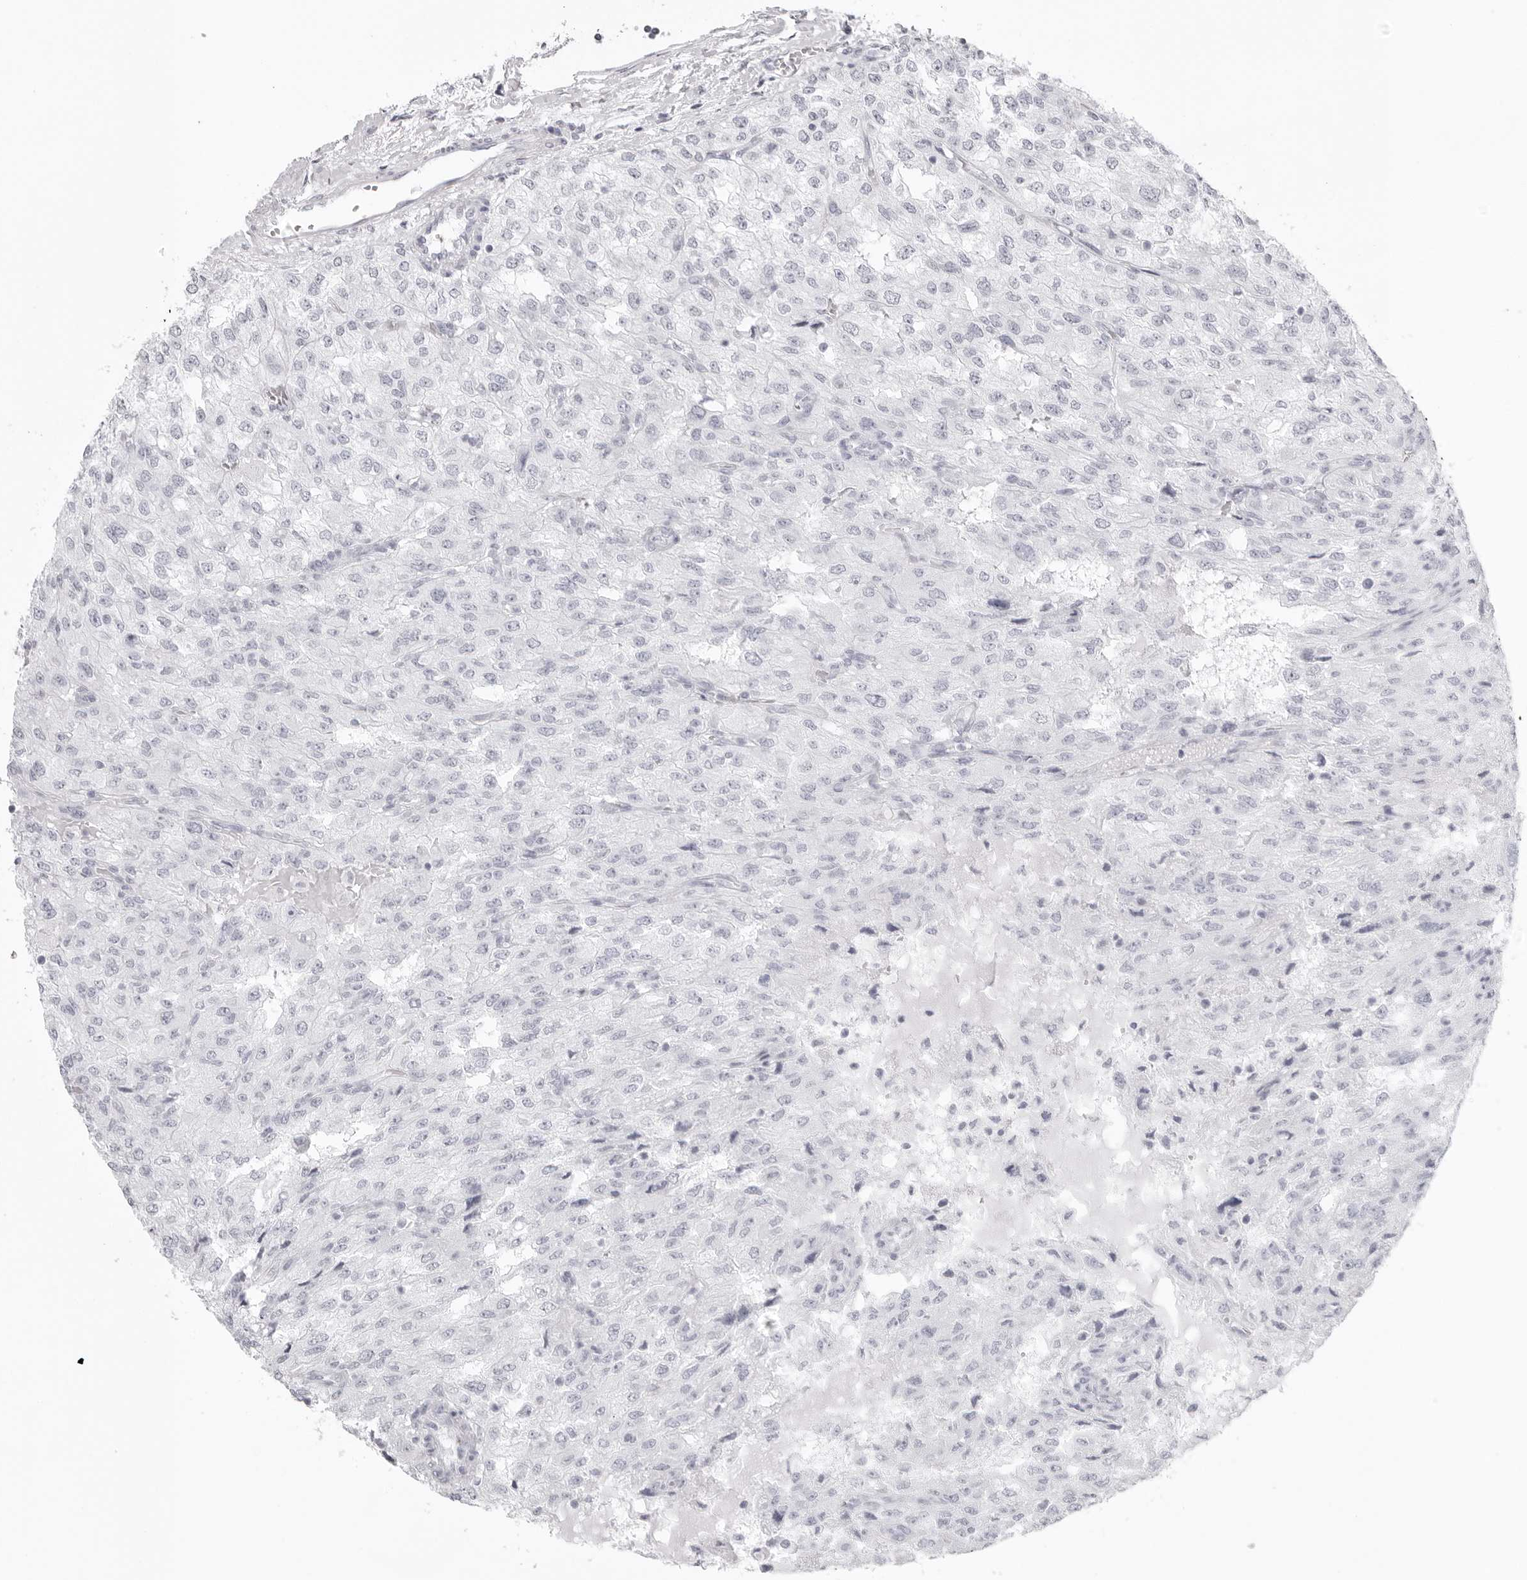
{"staining": {"intensity": "negative", "quantity": "none", "location": "none"}, "tissue": "renal cancer", "cell_type": "Tumor cells", "image_type": "cancer", "snomed": [{"axis": "morphology", "description": "Adenocarcinoma, NOS"}, {"axis": "topography", "description": "Kidney"}], "caption": "The image demonstrates no staining of tumor cells in renal cancer (adenocarcinoma). (Stains: DAB (3,3'-diaminobenzidine) immunohistochemistry with hematoxylin counter stain, Microscopy: brightfield microscopy at high magnification).", "gene": "KLK9", "patient": {"sex": "female", "age": 54}}